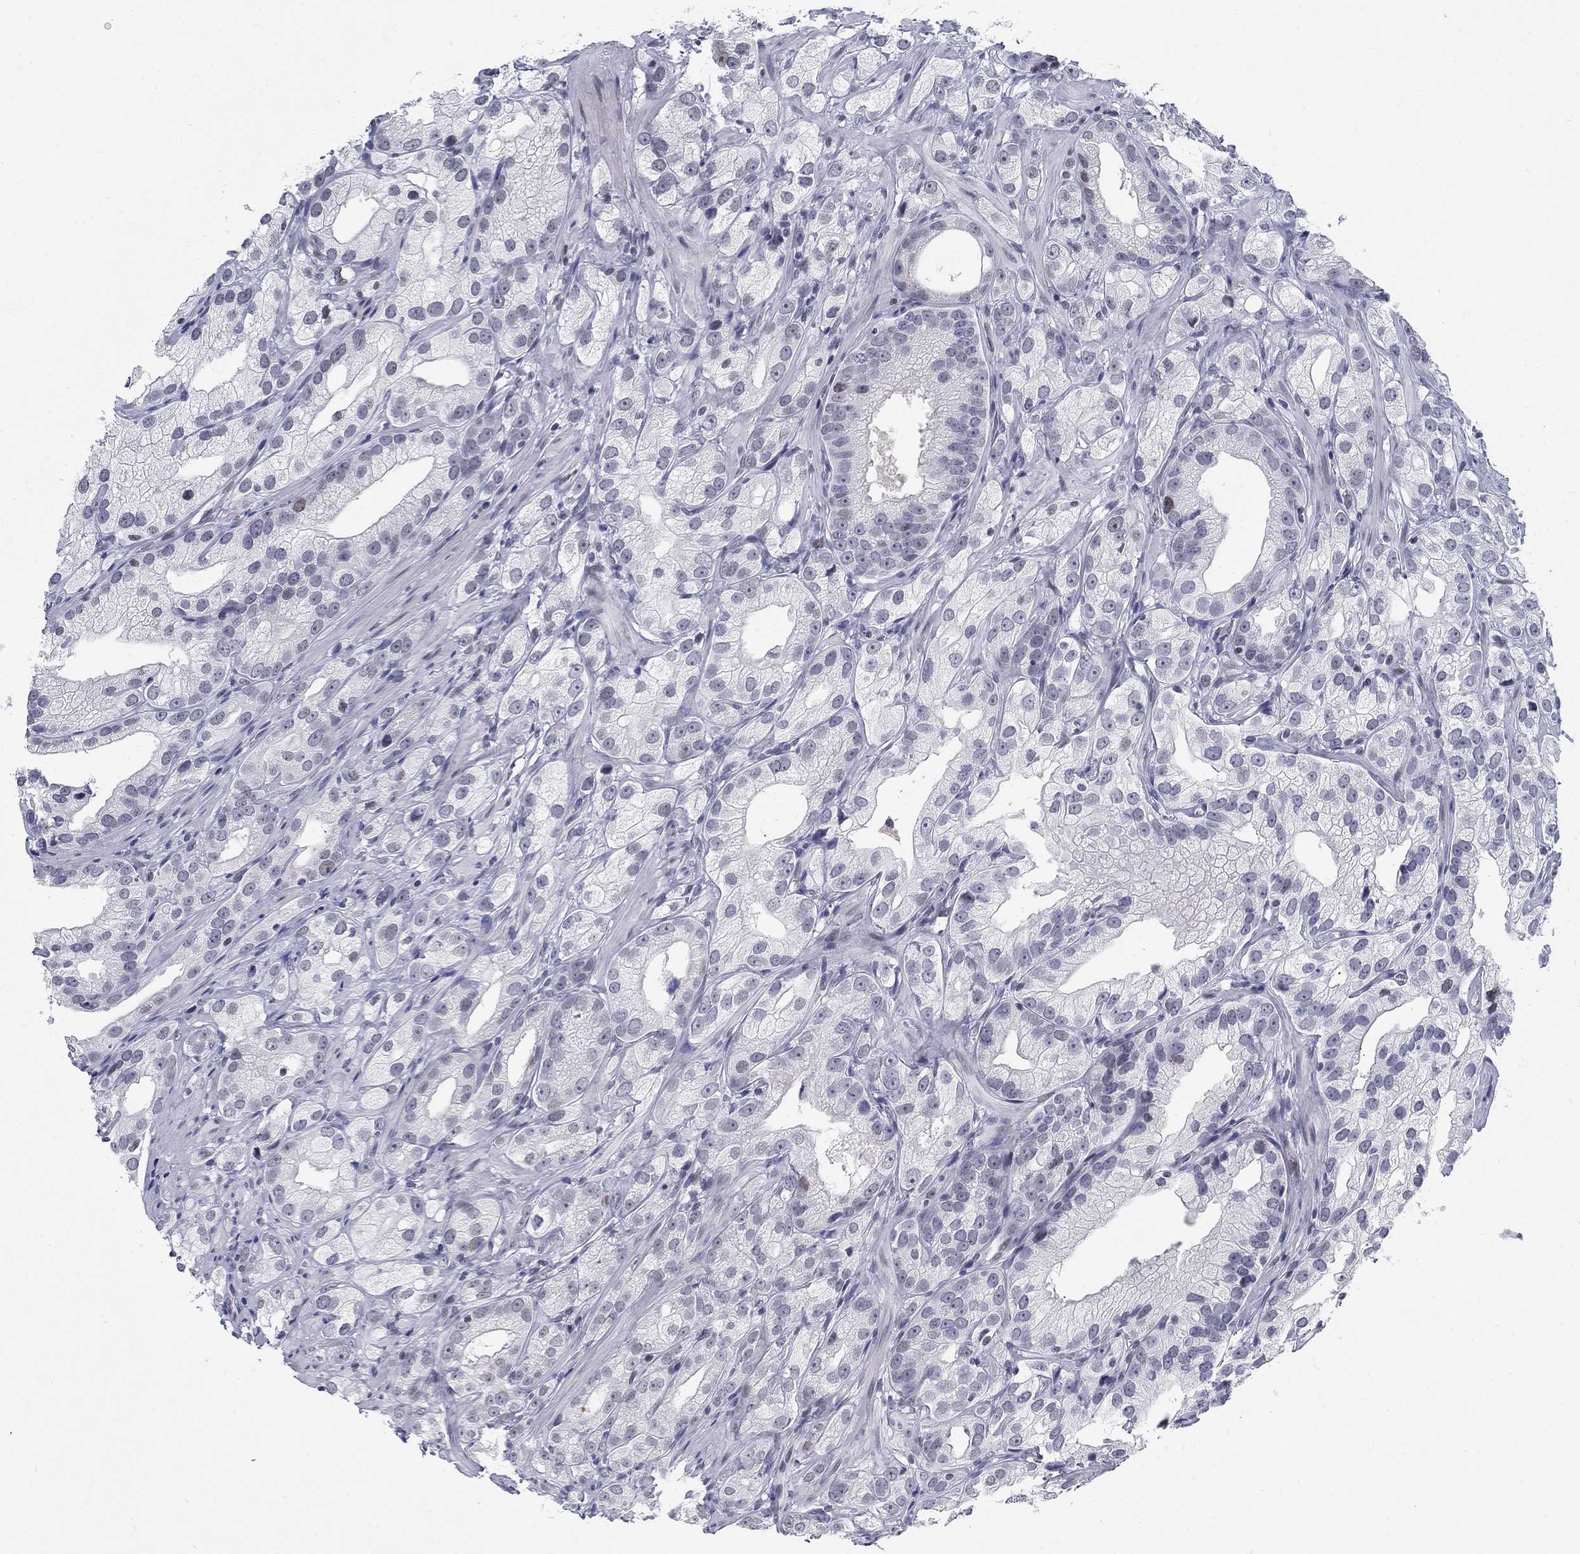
{"staining": {"intensity": "negative", "quantity": "none", "location": "none"}, "tissue": "prostate cancer", "cell_type": "Tumor cells", "image_type": "cancer", "snomed": [{"axis": "morphology", "description": "Adenocarcinoma, High grade"}, {"axis": "topography", "description": "Prostate and seminal vesicle, NOS"}], "caption": "Tumor cells are negative for protein expression in human prostate adenocarcinoma (high-grade).", "gene": "BHLHE22", "patient": {"sex": "male", "age": 62}}